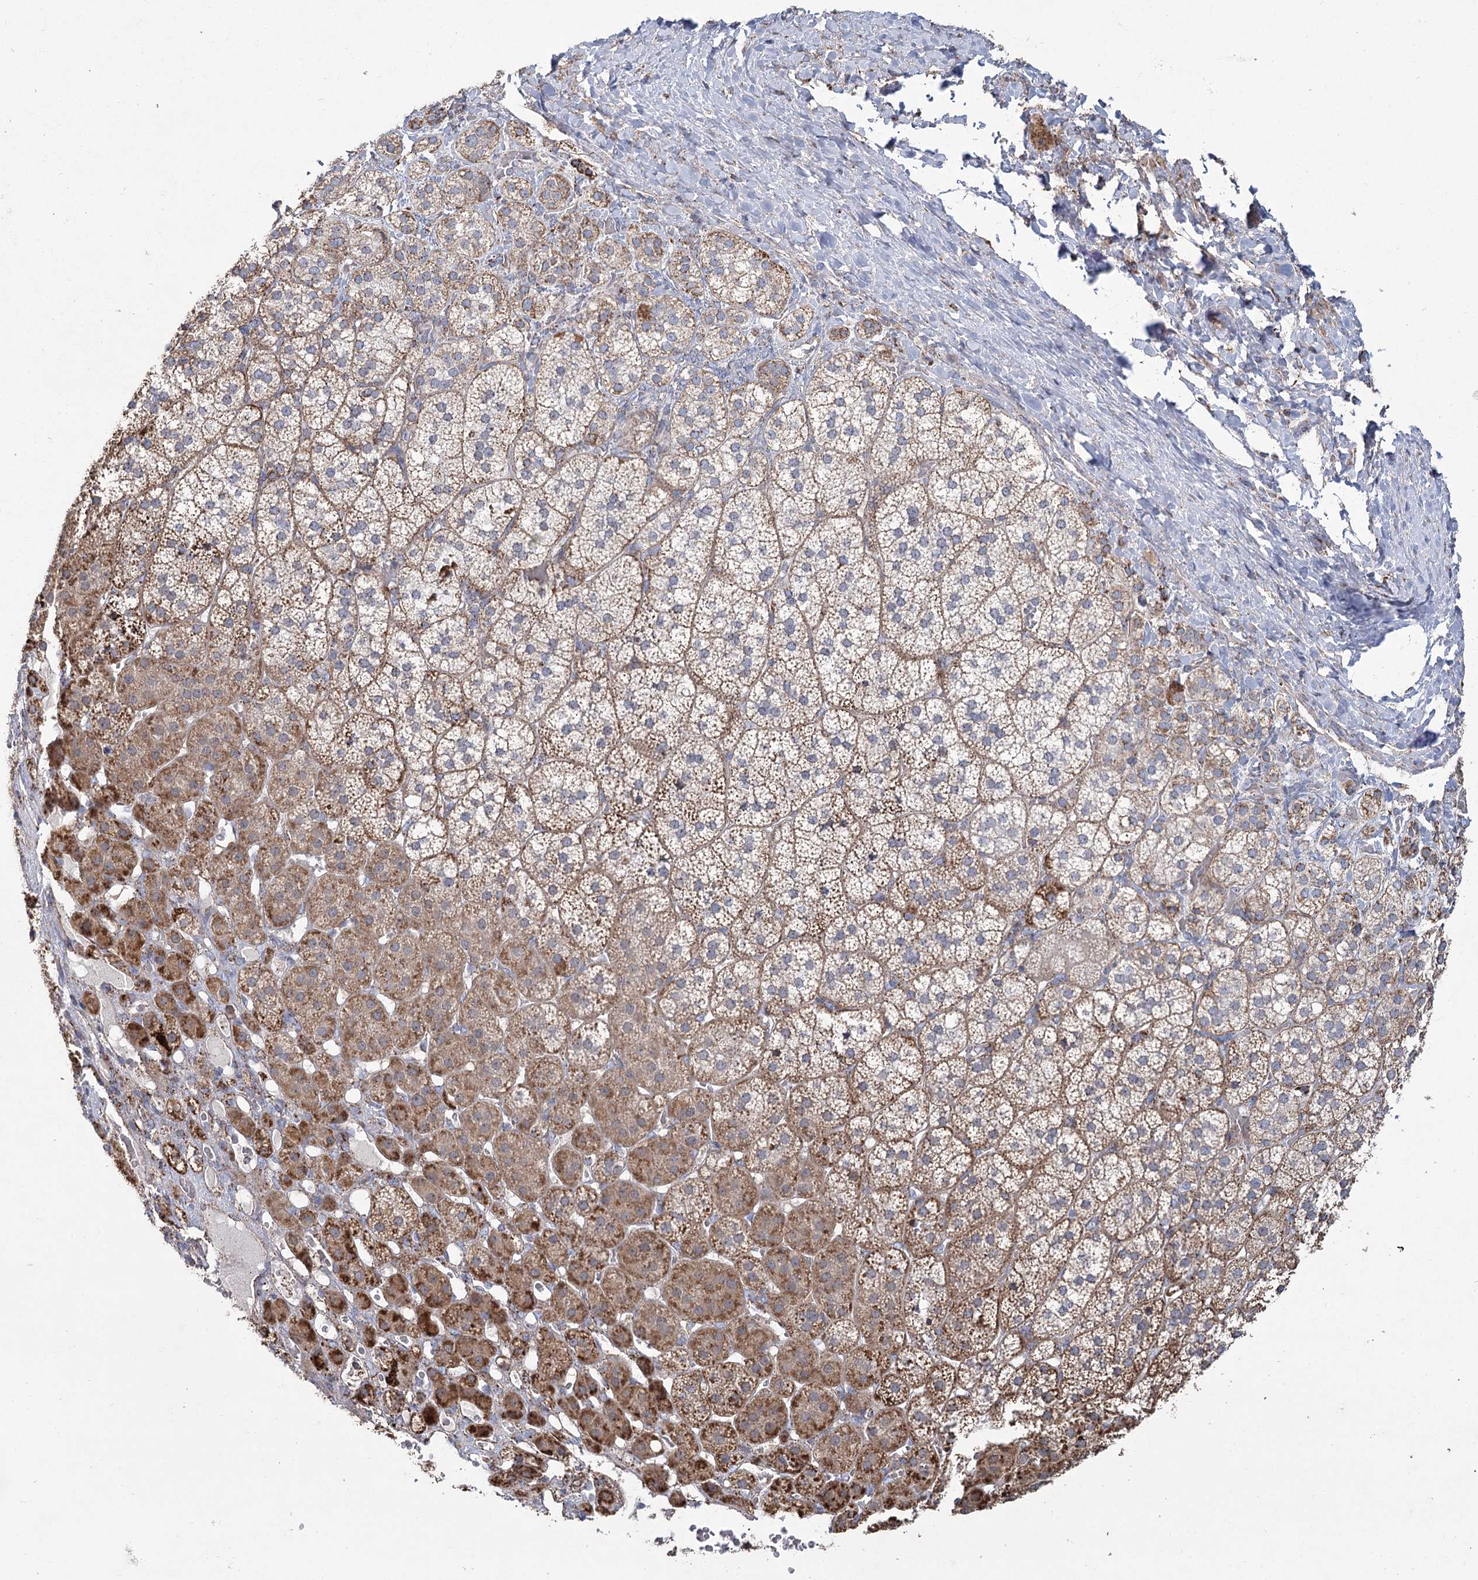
{"staining": {"intensity": "strong", "quantity": ">75%", "location": "cytoplasmic/membranous"}, "tissue": "adrenal gland", "cell_type": "Glandular cells", "image_type": "normal", "snomed": [{"axis": "morphology", "description": "Normal tissue, NOS"}, {"axis": "topography", "description": "Adrenal gland"}], "caption": "High-power microscopy captured an IHC micrograph of normal adrenal gland, revealing strong cytoplasmic/membranous expression in approximately >75% of glandular cells. Nuclei are stained in blue.", "gene": "RANBP3L", "patient": {"sex": "female", "age": 44}}